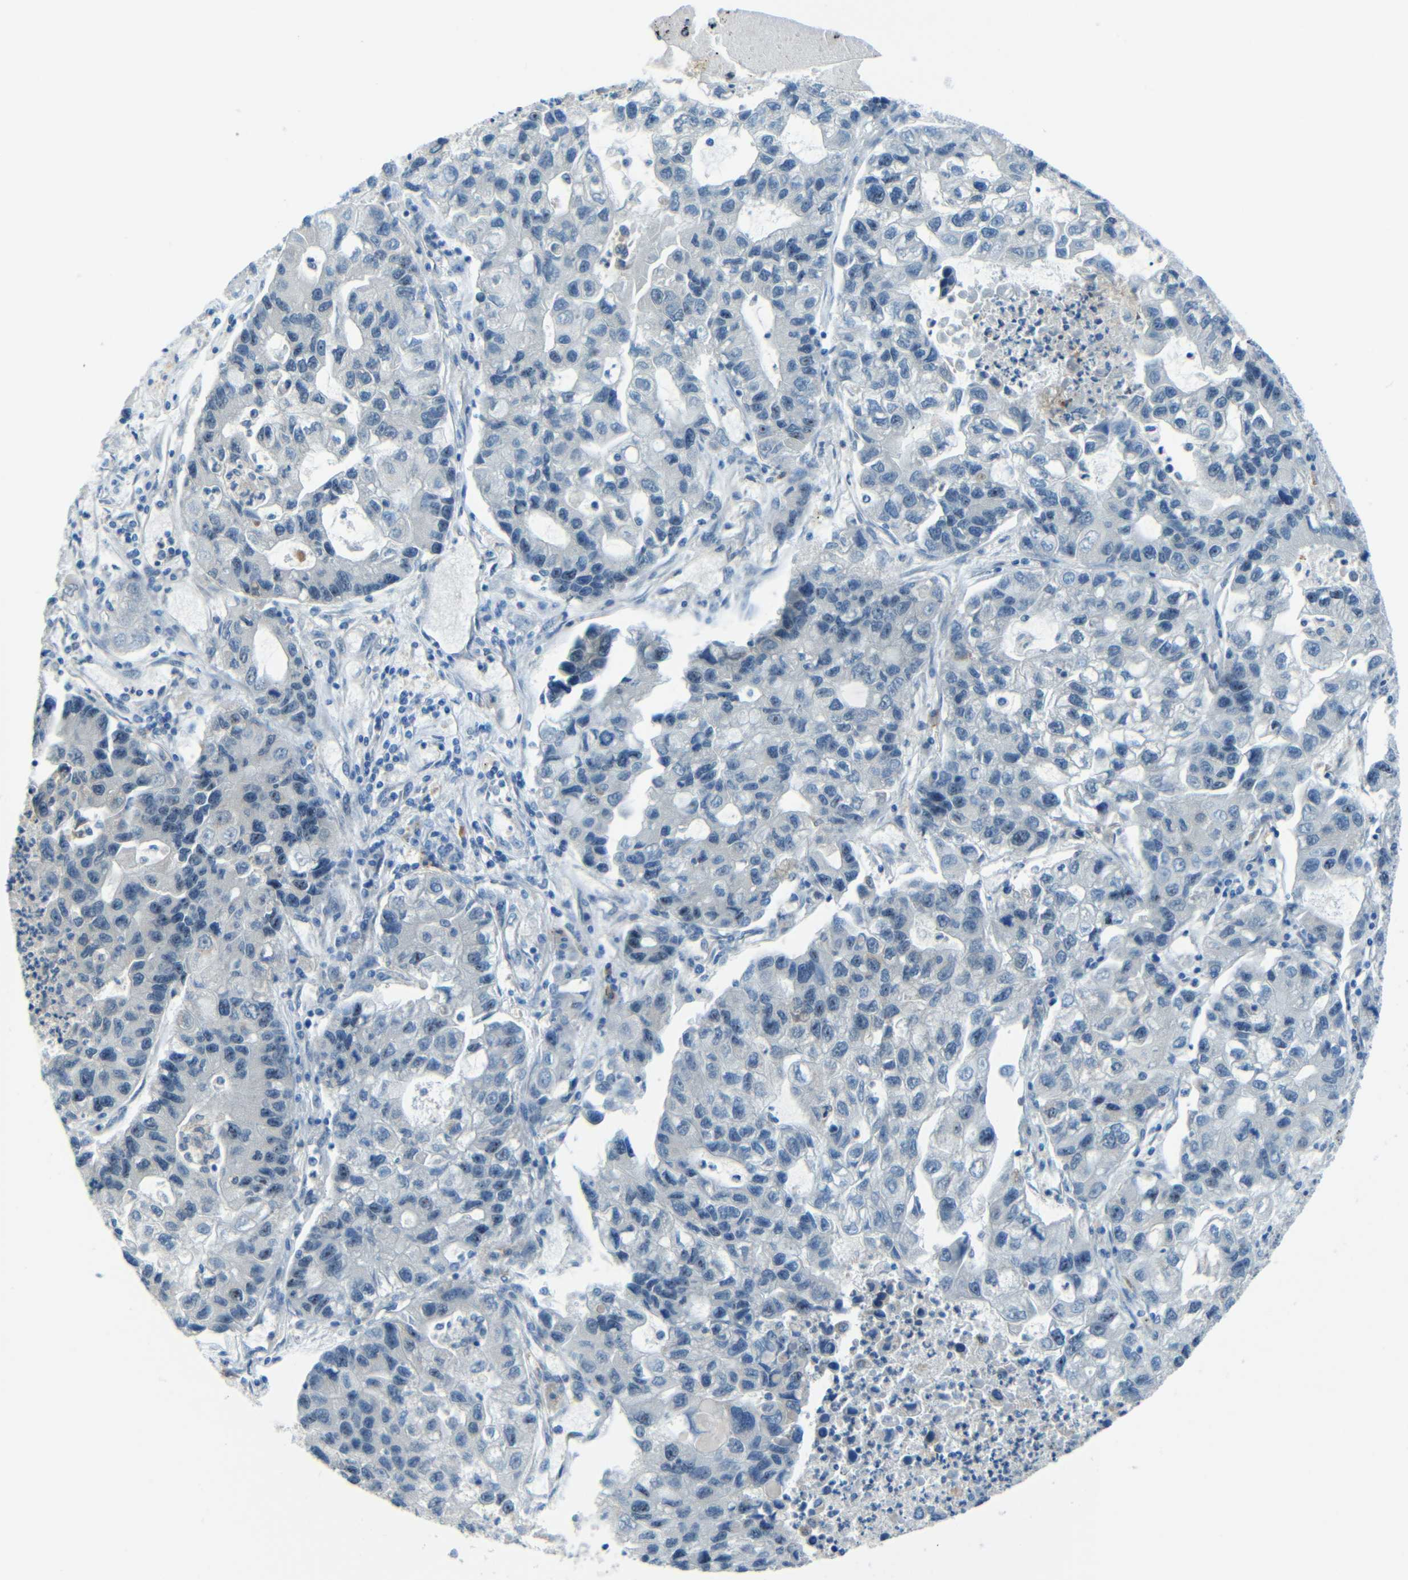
{"staining": {"intensity": "negative", "quantity": "none", "location": "none"}, "tissue": "lung cancer", "cell_type": "Tumor cells", "image_type": "cancer", "snomed": [{"axis": "morphology", "description": "Adenocarcinoma, NOS"}, {"axis": "topography", "description": "Lung"}], "caption": "IHC of lung cancer (adenocarcinoma) exhibits no staining in tumor cells.", "gene": "ANKRD22", "patient": {"sex": "female", "age": 51}}